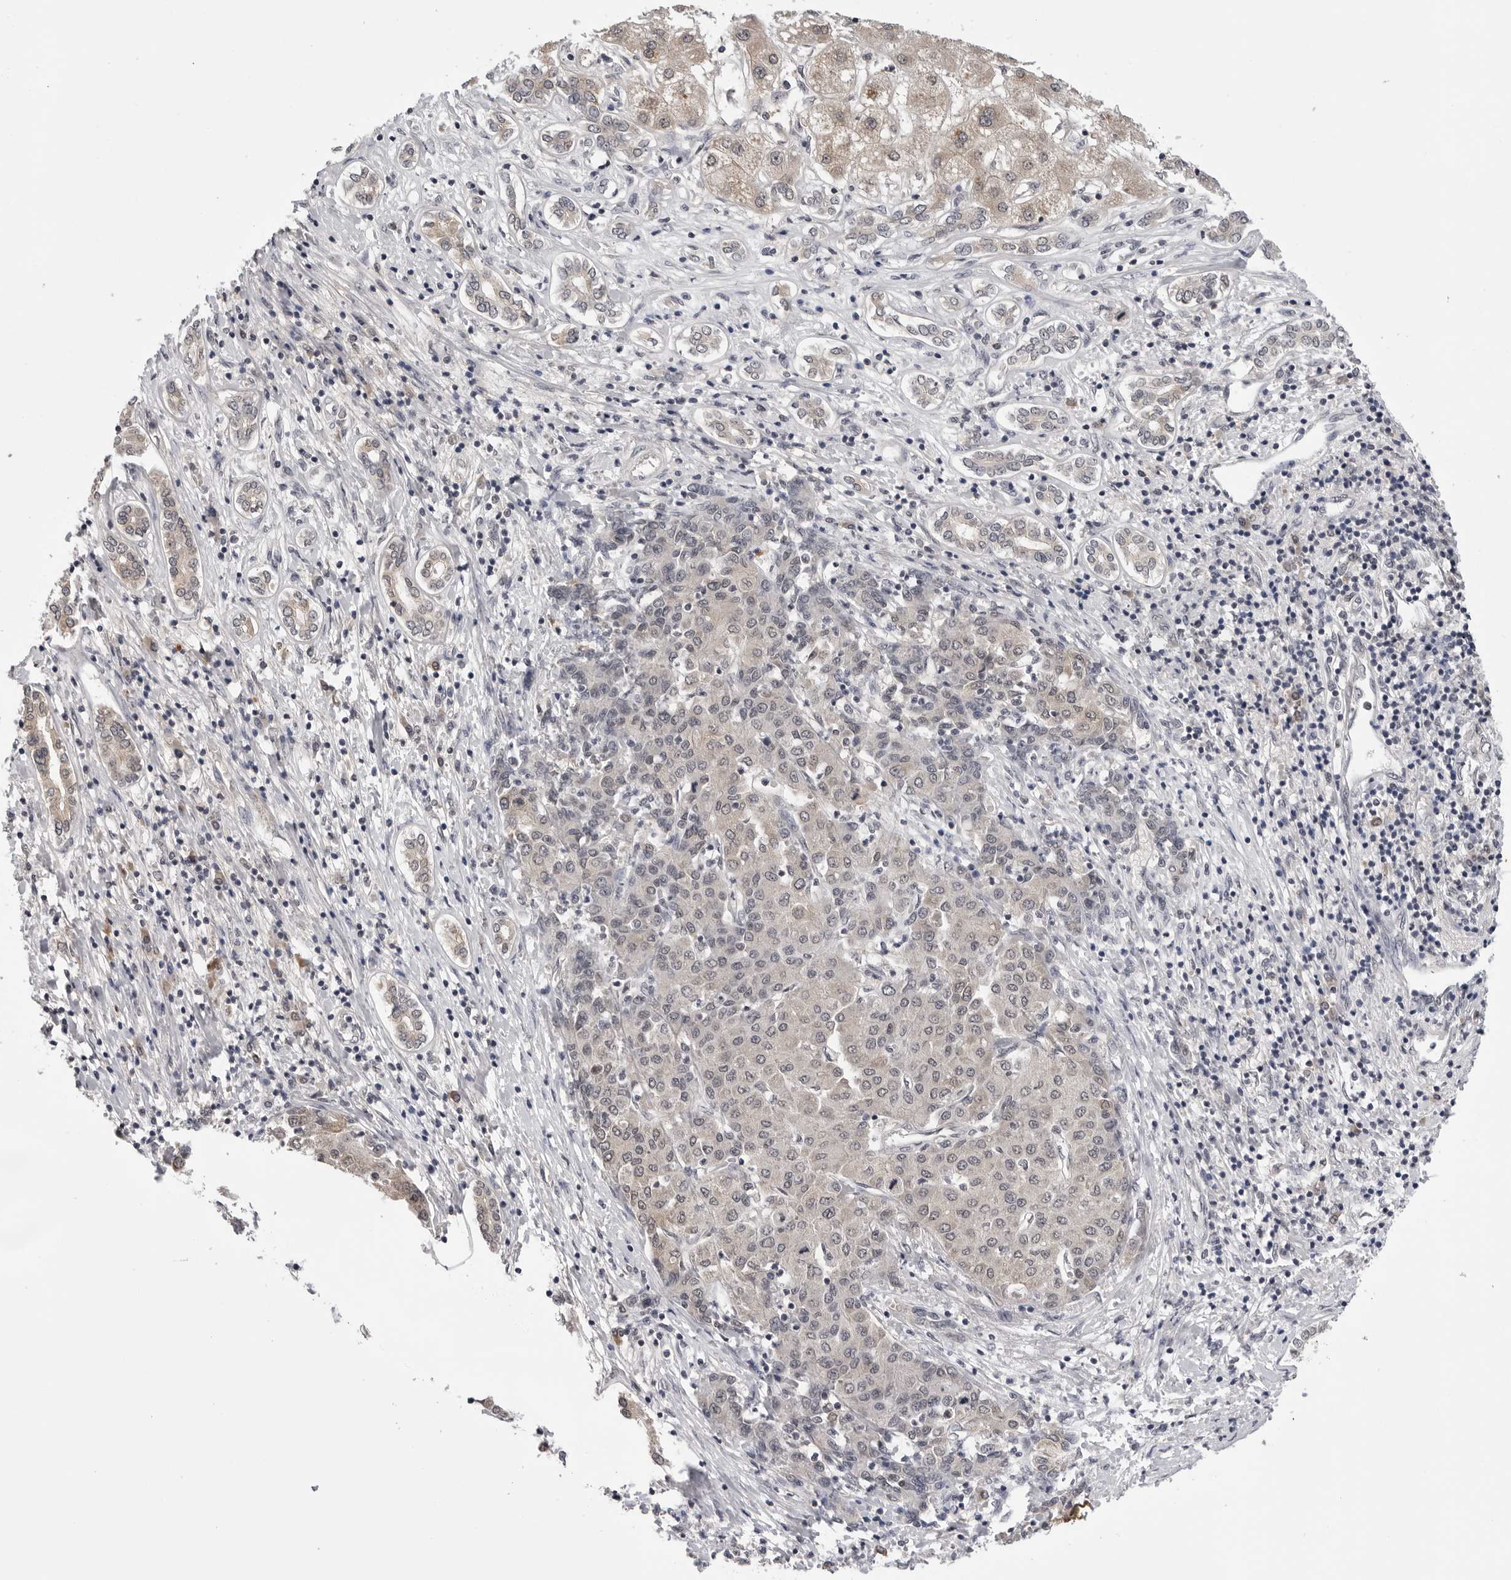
{"staining": {"intensity": "weak", "quantity": "<25%", "location": "cytoplasmic/membranous"}, "tissue": "liver cancer", "cell_type": "Tumor cells", "image_type": "cancer", "snomed": [{"axis": "morphology", "description": "Carcinoma, Hepatocellular, NOS"}, {"axis": "topography", "description": "Liver"}], "caption": "An IHC image of liver hepatocellular carcinoma is shown. There is no staining in tumor cells of liver hepatocellular carcinoma.", "gene": "CDK20", "patient": {"sex": "male", "age": 65}}